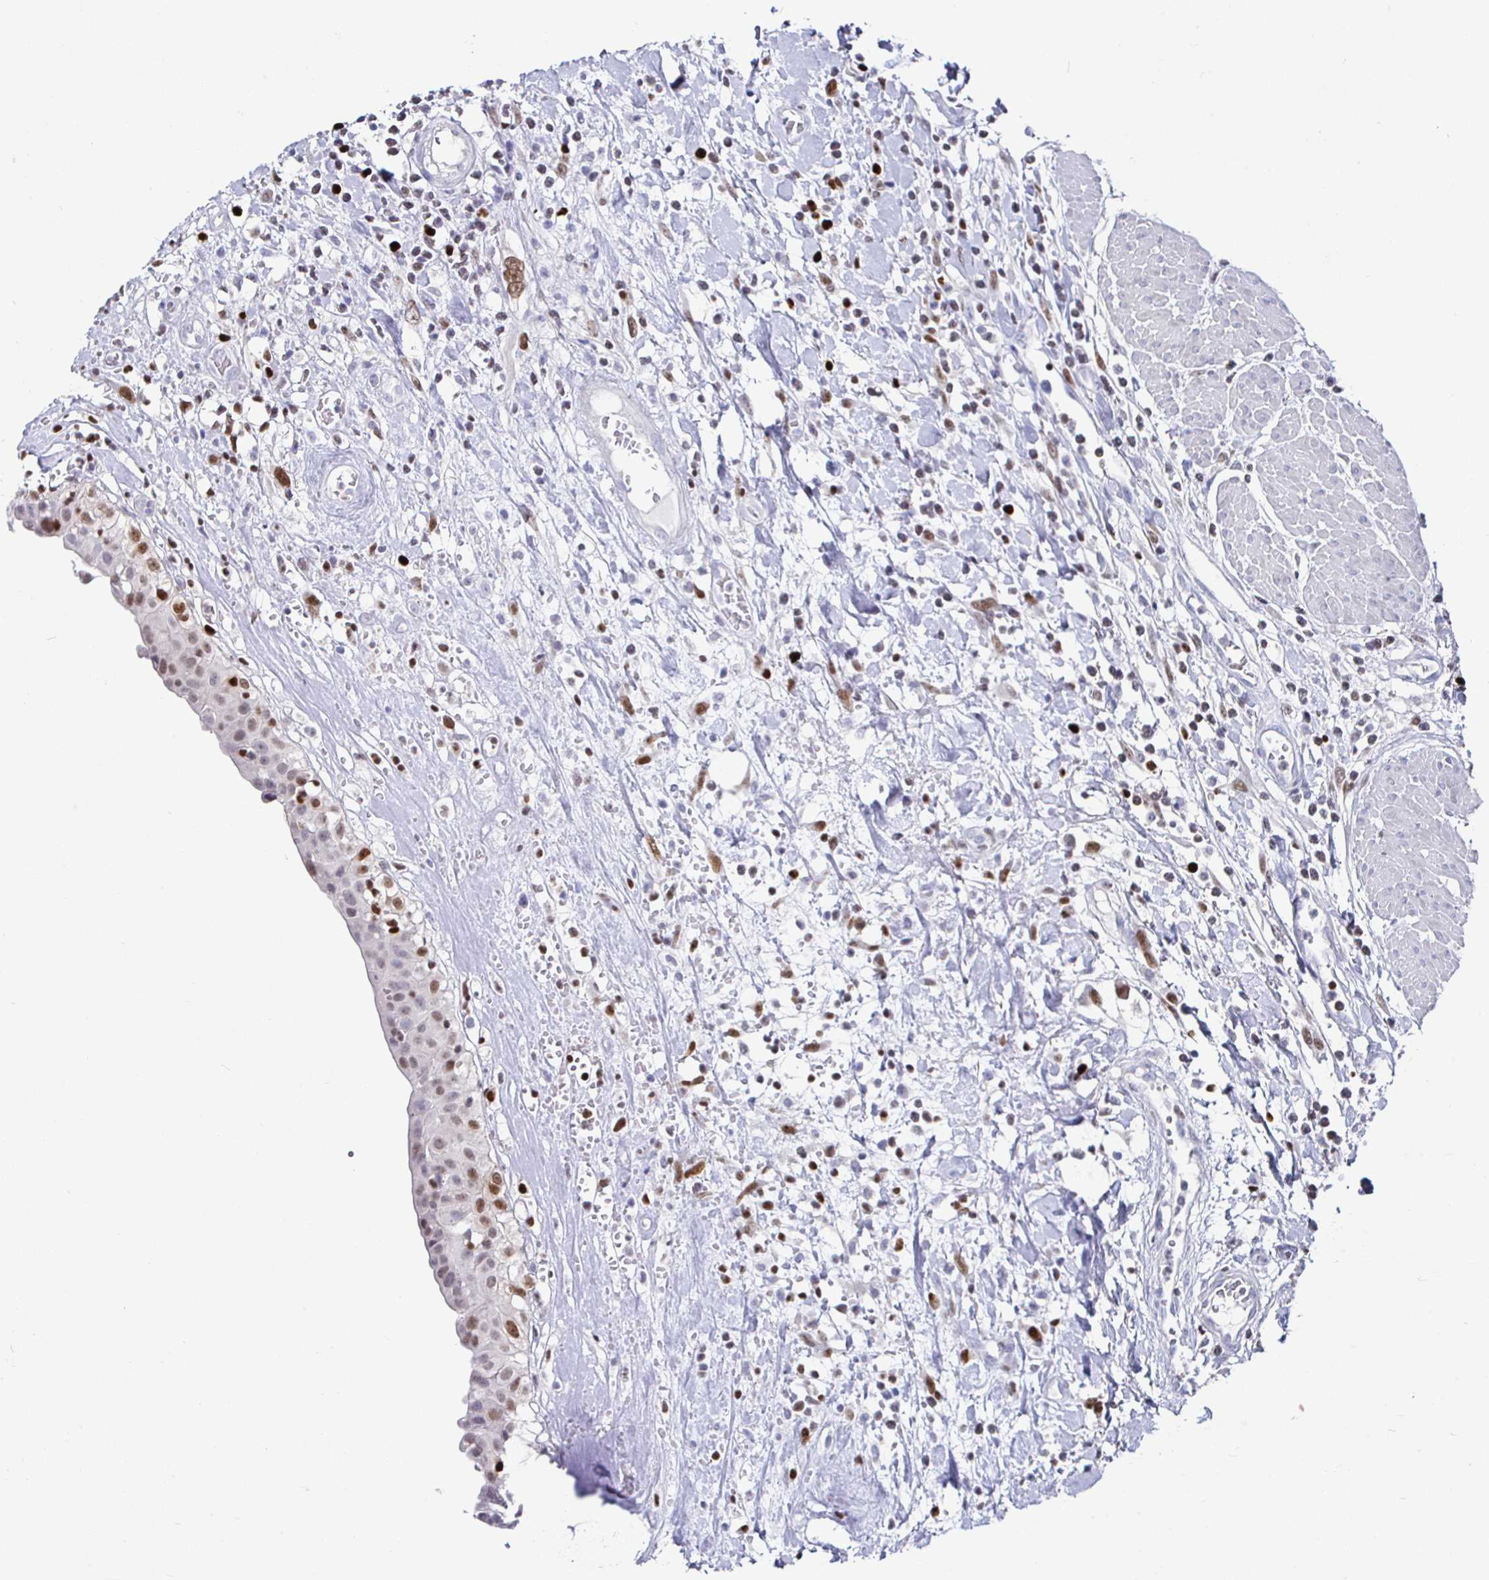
{"staining": {"intensity": "moderate", "quantity": "<25%", "location": "nuclear"}, "tissue": "urinary bladder", "cell_type": "Urothelial cells", "image_type": "normal", "snomed": [{"axis": "morphology", "description": "Normal tissue, NOS"}, {"axis": "topography", "description": "Urinary bladder"}], "caption": "IHC image of benign urinary bladder: urinary bladder stained using immunohistochemistry displays low levels of moderate protein expression localized specifically in the nuclear of urothelial cells, appearing as a nuclear brown color.", "gene": "RUNX2", "patient": {"sex": "male", "age": 64}}